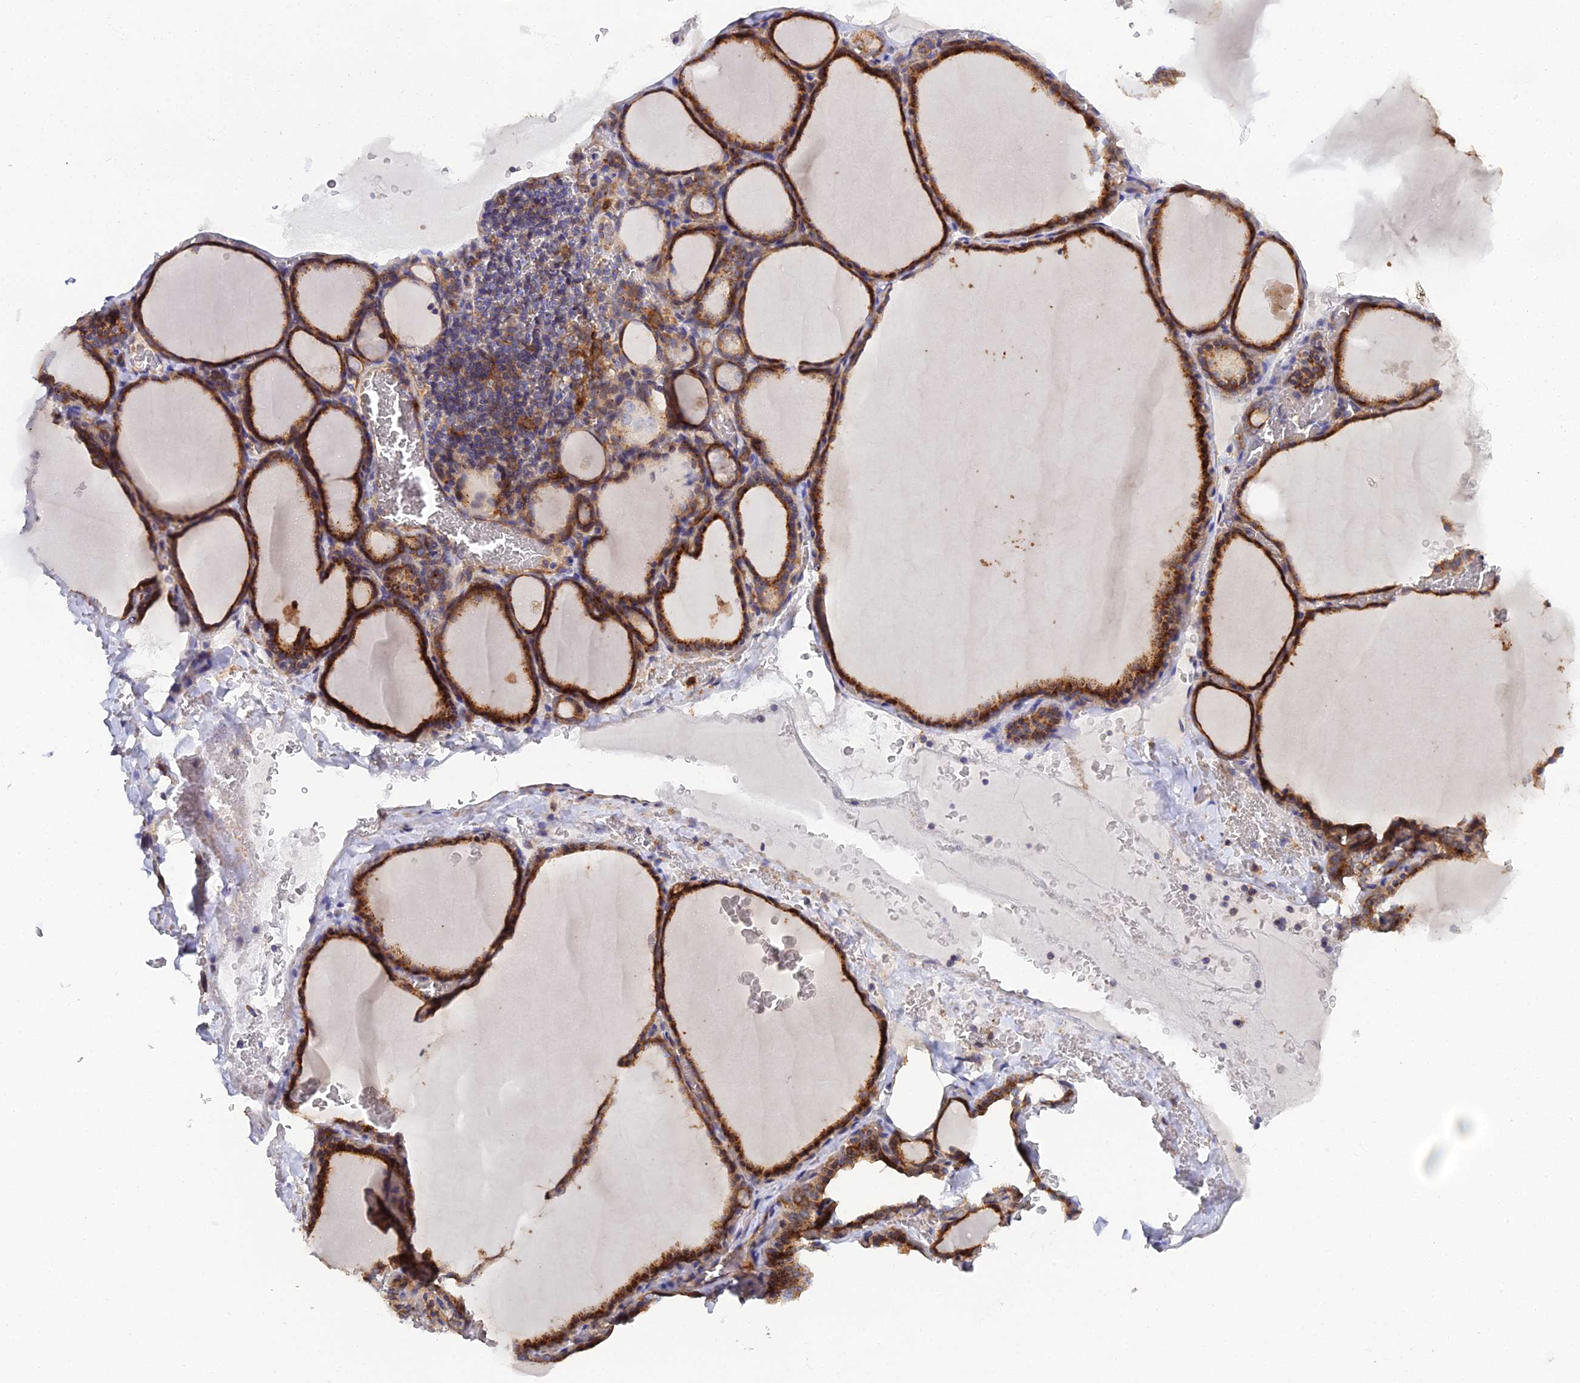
{"staining": {"intensity": "strong", "quantity": ">75%", "location": "cytoplasmic/membranous"}, "tissue": "thyroid gland", "cell_type": "Glandular cells", "image_type": "normal", "snomed": [{"axis": "morphology", "description": "Normal tissue, NOS"}, {"axis": "topography", "description": "Thyroid gland"}], "caption": "Thyroid gland stained for a protein reveals strong cytoplasmic/membranous positivity in glandular cells. Immunohistochemistry stains the protein of interest in brown and the nuclei are stained blue.", "gene": "GNG5B", "patient": {"sex": "female", "age": 39}}